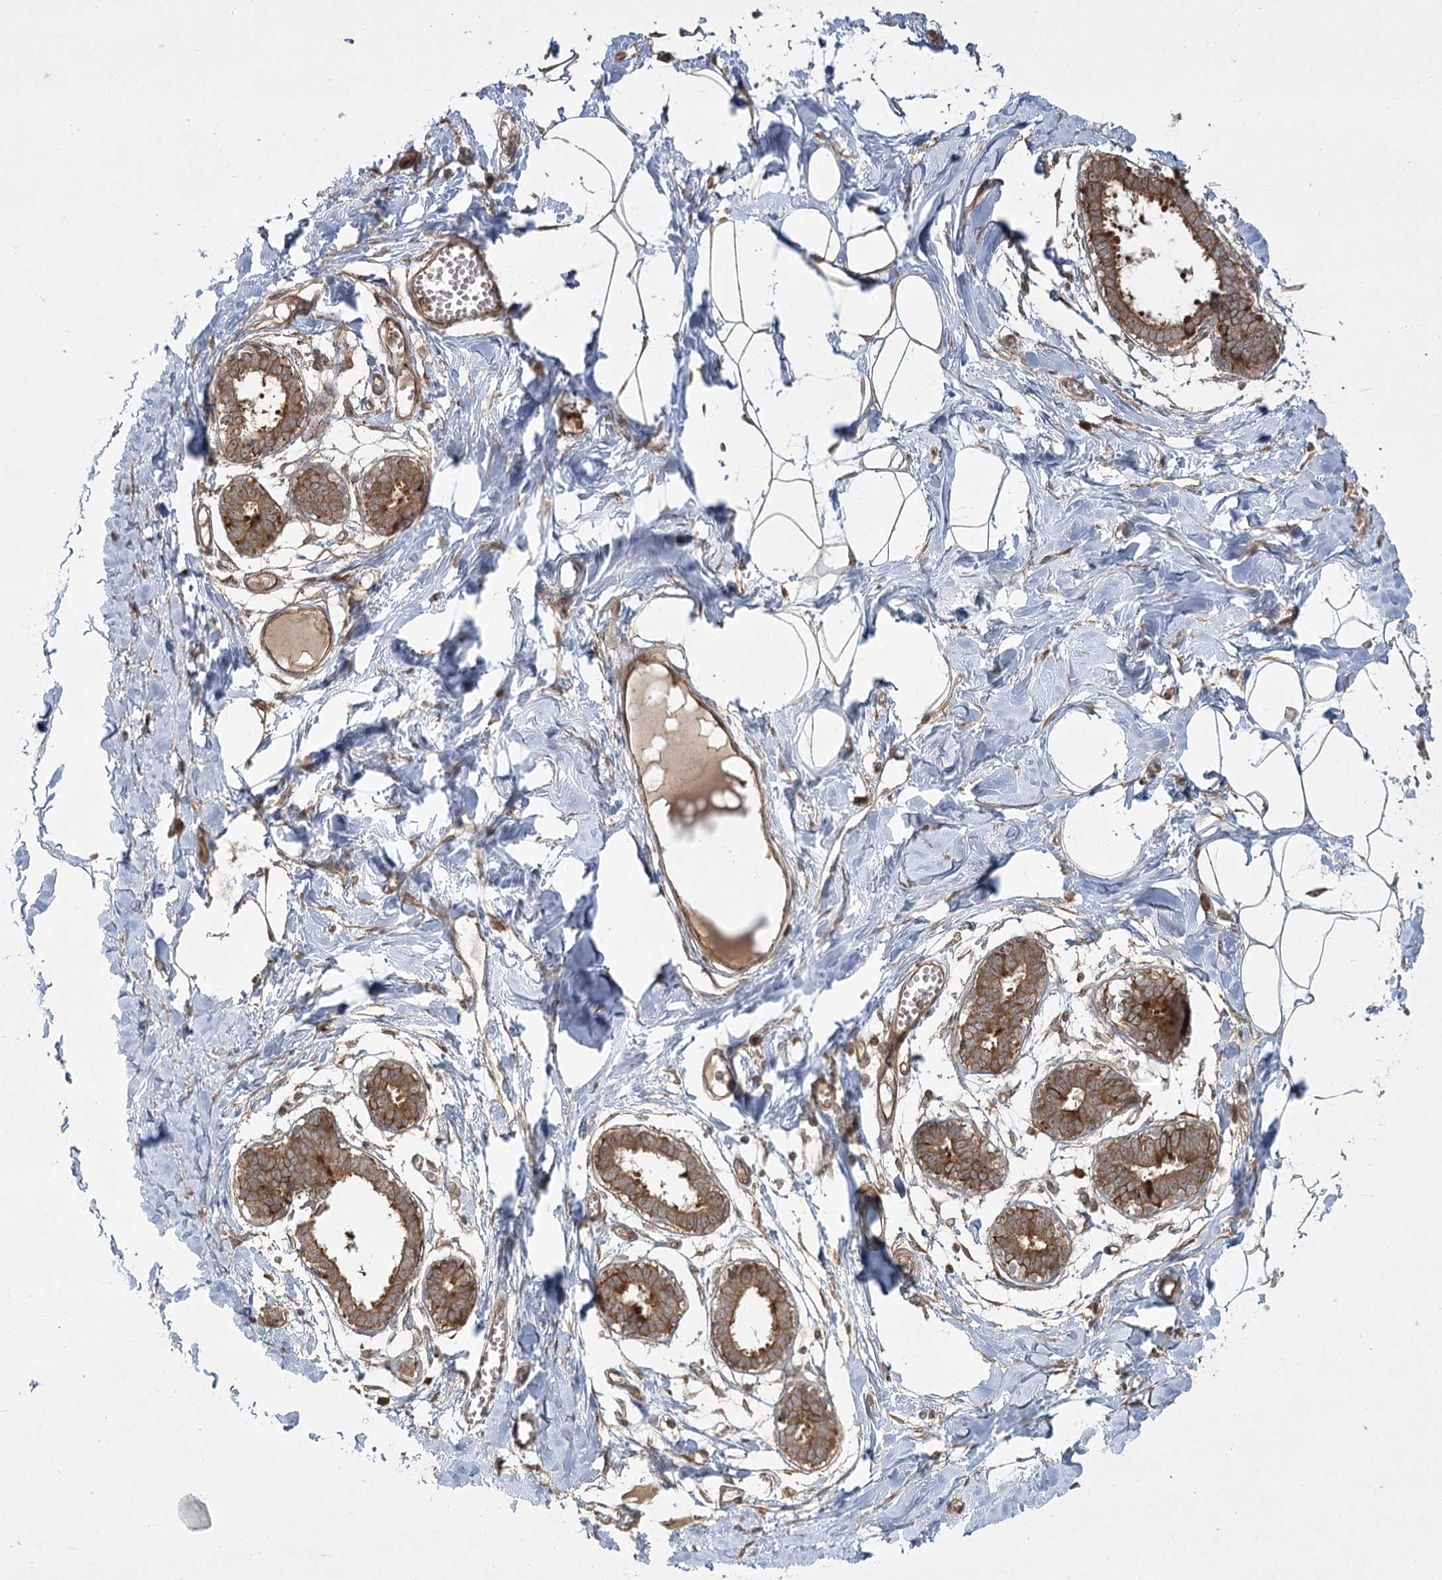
{"staining": {"intensity": "moderate", "quantity": ">75%", "location": "cytoplasmic/membranous"}, "tissue": "breast", "cell_type": "Adipocytes", "image_type": "normal", "snomed": [{"axis": "morphology", "description": "Normal tissue, NOS"}, {"axis": "topography", "description": "Breast"}], "caption": "IHC histopathology image of normal human breast stained for a protein (brown), which reveals medium levels of moderate cytoplasmic/membranous positivity in about >75% of adipocytes.", "gene": "CPLANE1", "patient": {"sex": "female", "age": 27}}